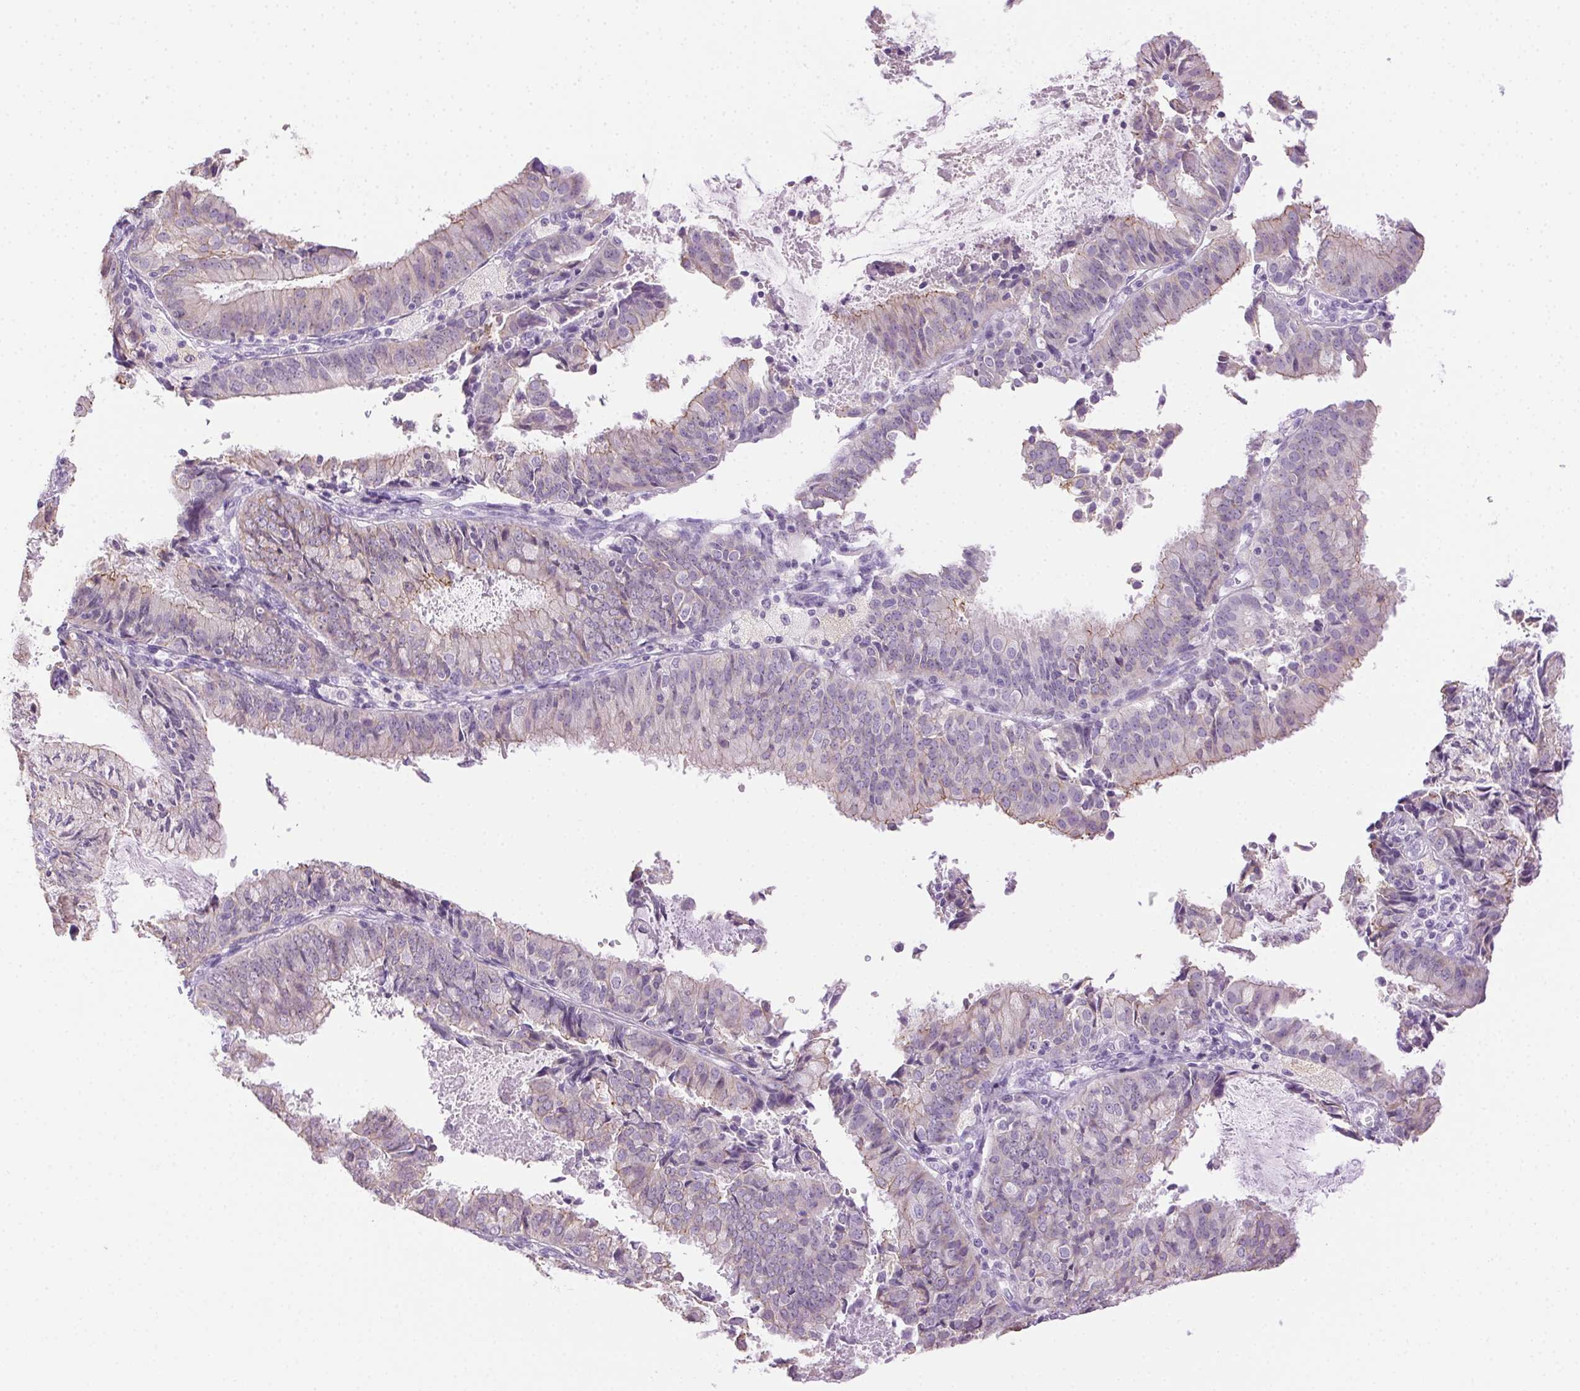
{"staining": {"intensity": "weak", "quantity": "<25%", "location": "cytoplasmic/membranous"}, "tissue": "endometrial cancer", "cell_type": "Tumor cells", "image_type": "cancer", "snomed": [{"axis": "morphology", "description": "Adenocarcinoma, NOS"}, {"axis": "topography", "description": "Endometrium"}], "caption": "A micrograph of adenocarcinoma (endometrial) stained for a protein displays no brown staining in tumor cells. (Stains: DAB (3,3'-diaminobenzidine) IHC with hematoxylin counter stain, Microscopy: brightfield microscopy at high magnification).", "gene": "CLDN10", "patient": {"sex": "female", "age": 57}}